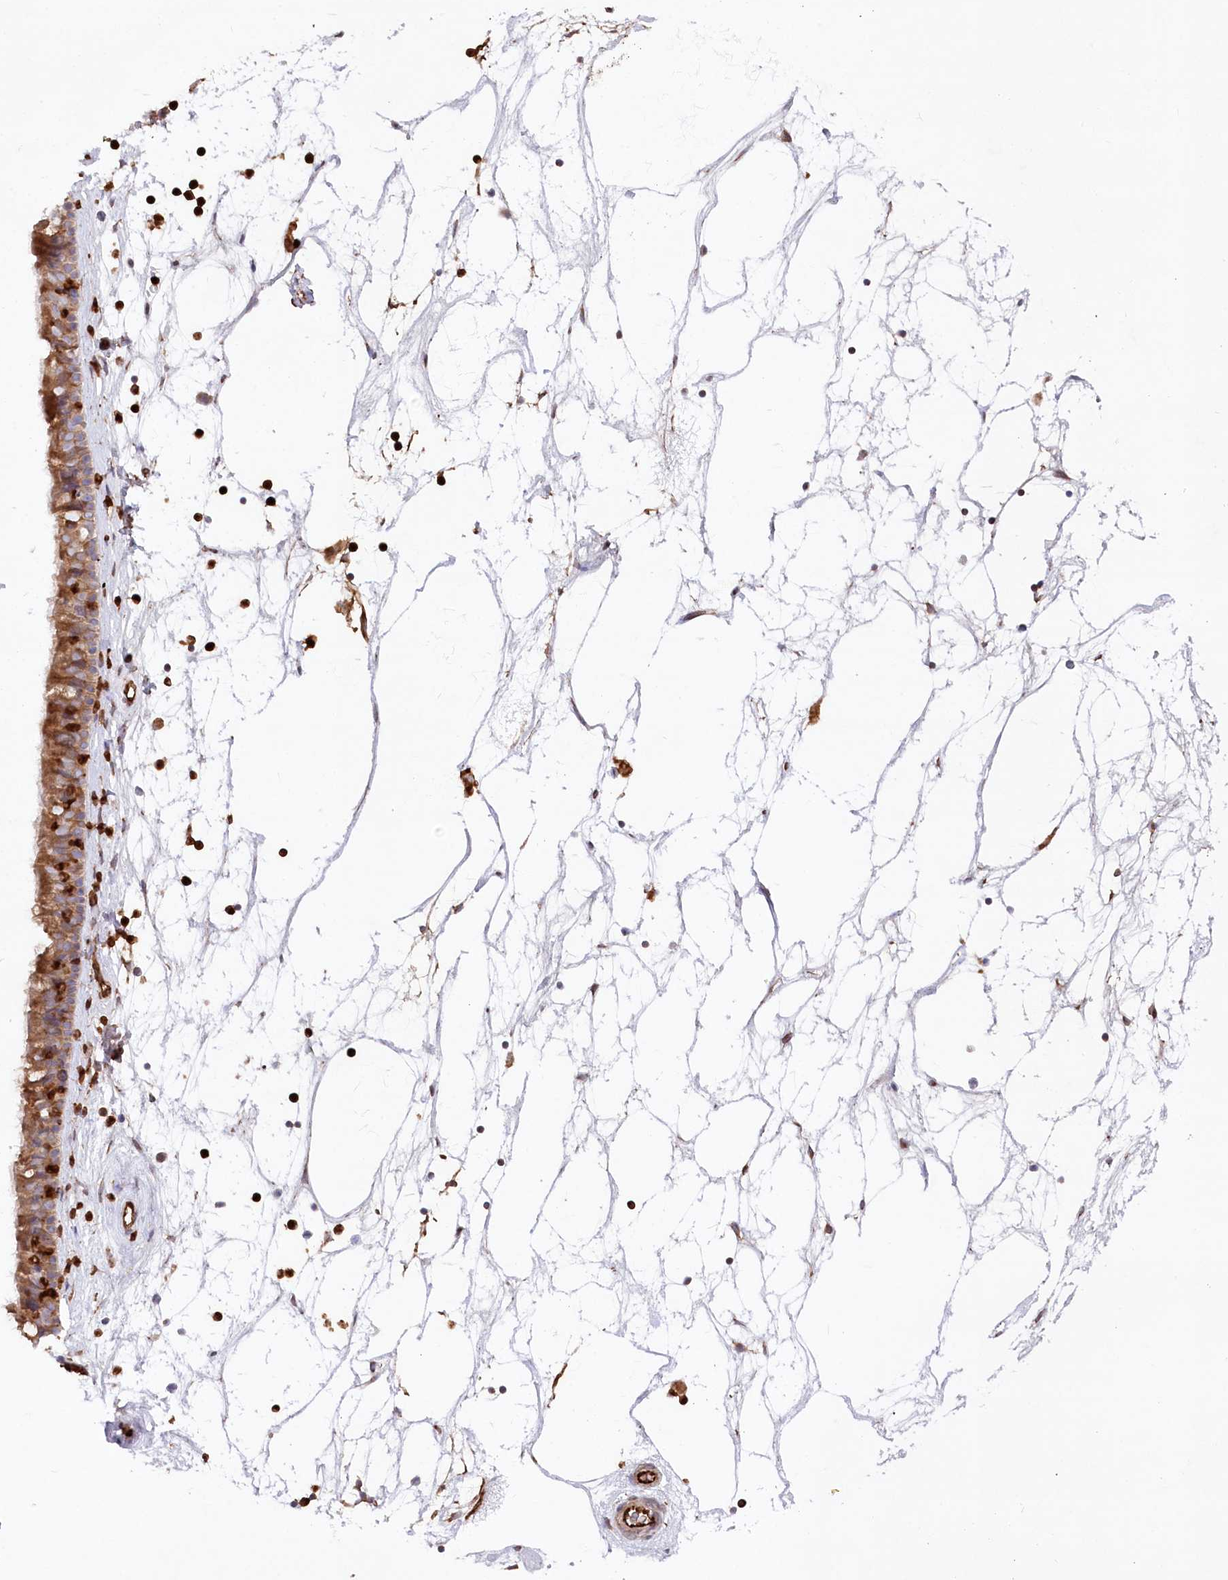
{"staining": {"intensity": "moderate", "quantity": ">75%", "location": "cytoplasmic/membranous"}, "tissue": "nasopharynx", "cell_type": "Respiratory epithelial cells", "image_type": "normal", "snomed": [{"axis": "morphology", "description": "Normal tissue, NOS"}, {"axis": "topography", "description": "Nasopharynx"}], "caption": "Unremarkable nasopharynx was stained to show a protein in brown. There is medium levels of moderate cytoplasmic/membranous positivity in approximately >75% of respiratory epithelial cells.", "gene": "MTPAP", "patient": {"sex": "male", "age": 64}}